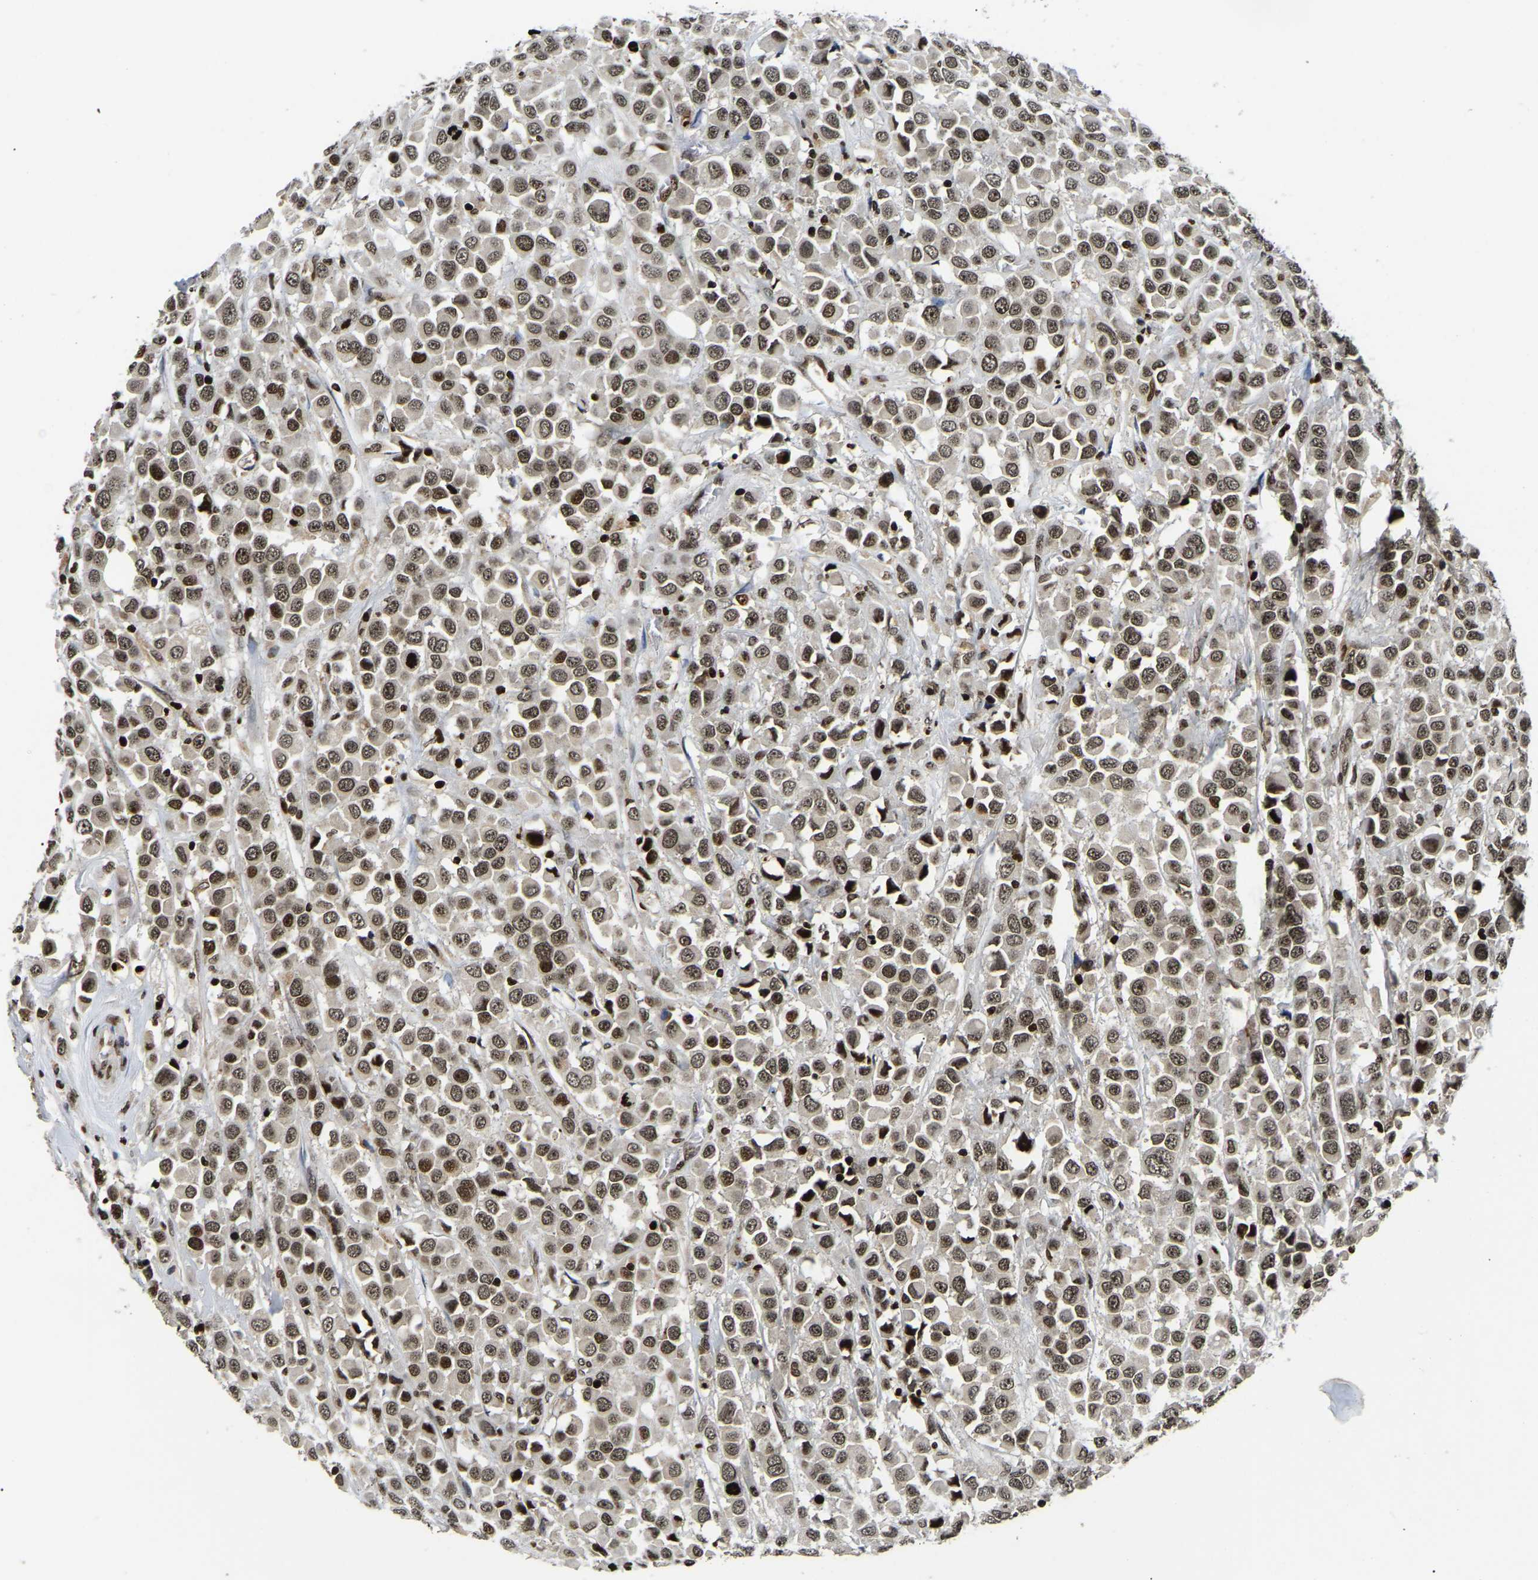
{"staining": {"intensity": "moderate", "quantity": ">75%", "location": "nuclear"}, "tissue": "breast cancer", "cell_type": "Tumor cells", "image_type": "cancer", "snomed": [{"axis": "morphology", "description": "Duct carcinoma"}, {"axis": "topography", "description": "Breast"}], "caption": "Infiltrating ductal carcinoma (breast) tissue demonstrates moderate nuclear expression in about >75% of tumor cells, visualized by immunohistochemistry.", "gene": "LRRC61", "patient": {"sex": "female", "age": 61}}